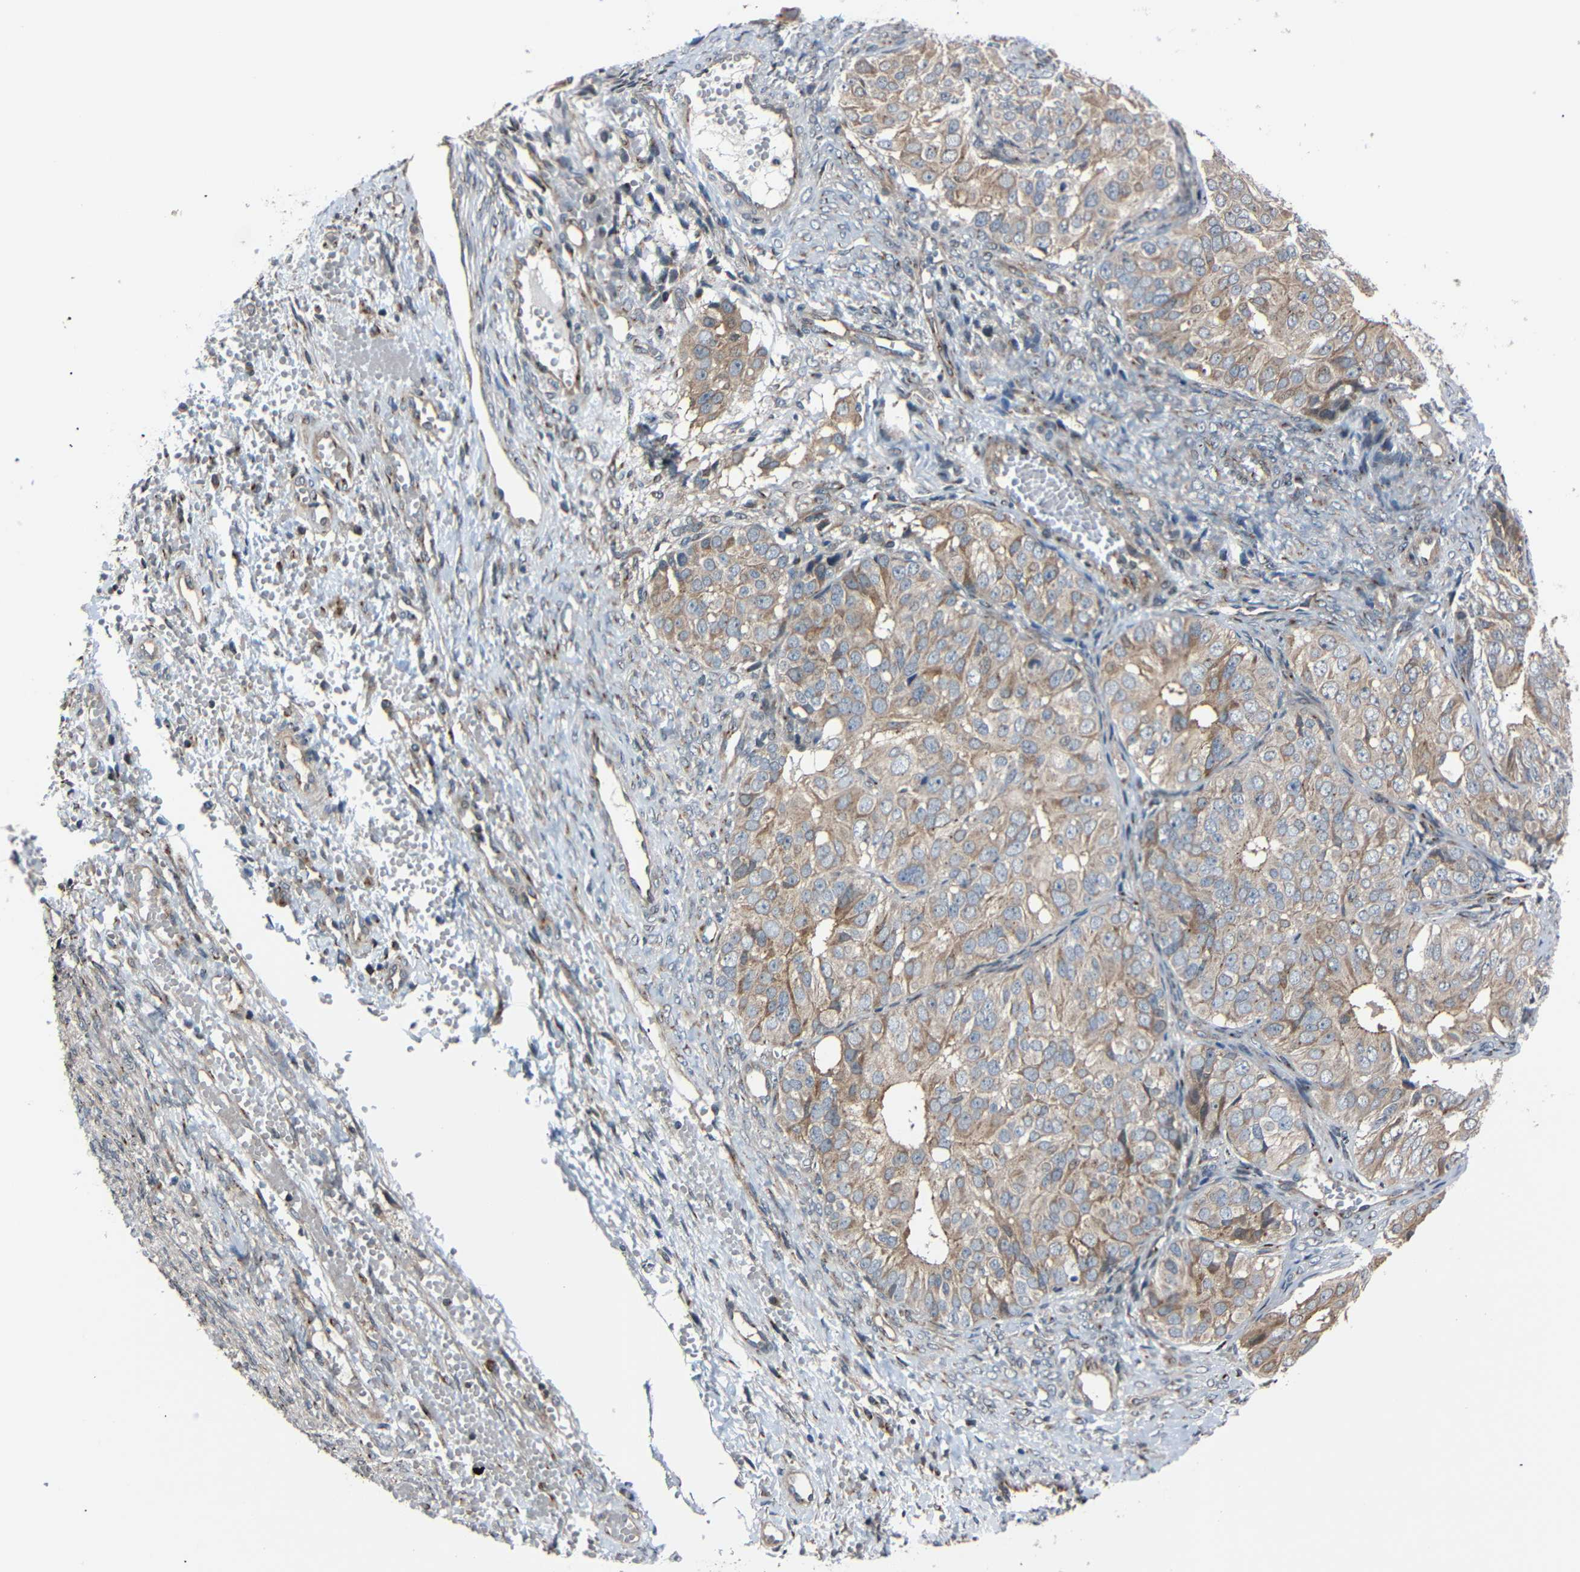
{"staining": {"intensity": "weak", "quantity": ">75%", "location": "cytoplasmic/membranous"}, "tissue": "ovarian cancer", "cell_type": "Tumor cells", "image_type": "cancer", "snomed": [{"axis": "morphology", "description": "Carcinoma, endometroid"}, {"axis": "topography", "description": "Ovary"}], "caption": "Ovarian cancer stained with DAB (3,3'-diaminobenzidine) immunohistochemistry displays low levels of weak cytoplasmic/membranous staining in approximately >75% of tumor cells.", "gene": "AKAP9", "patient": {"sex": "female", "age": 51}}